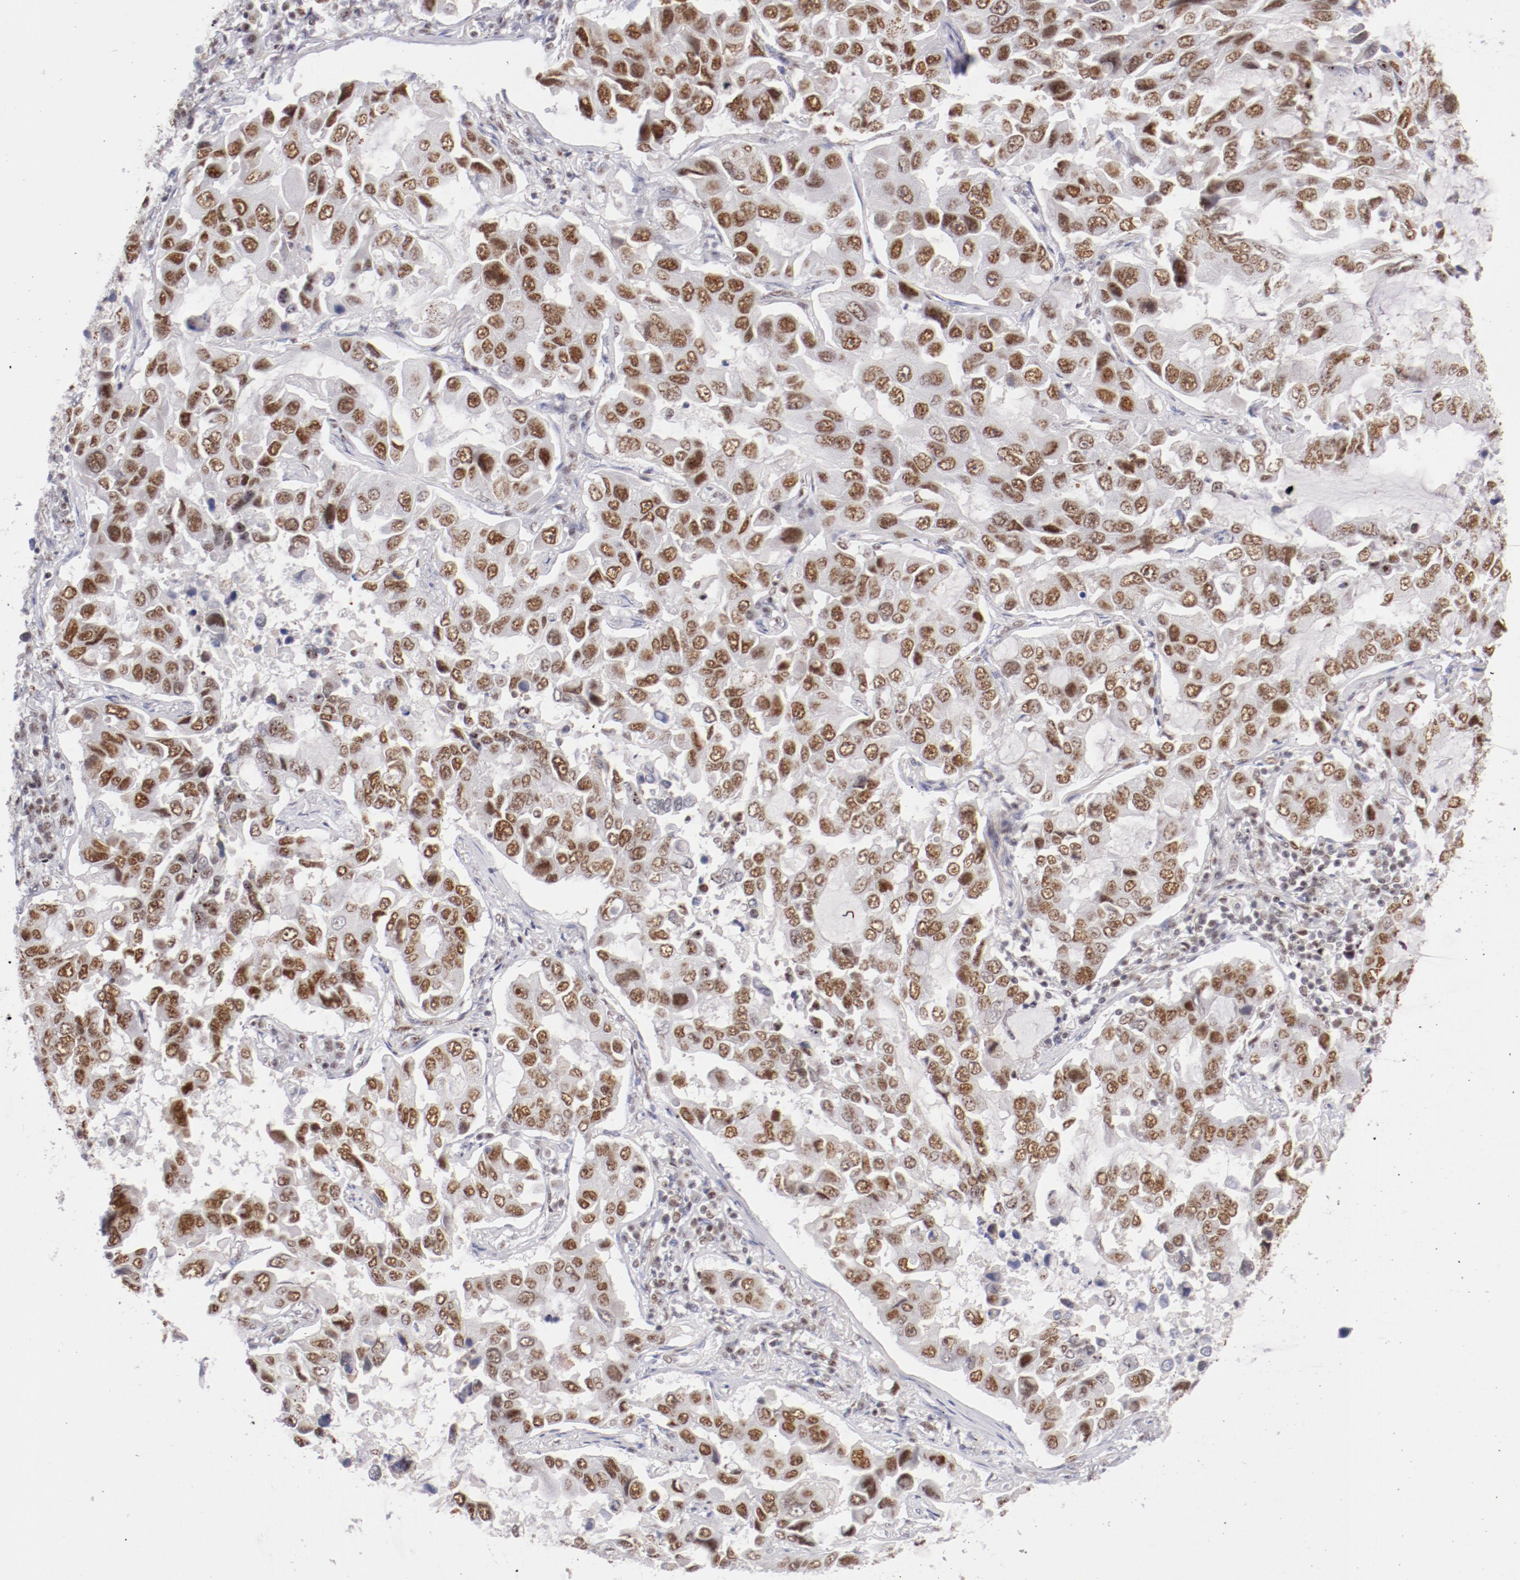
{"staining": {"intensity": "strong", "quantity": ">75%", "location": "nuclear"}, "tissue": "lung cancer", "cell_type": "Tumor cells", "image_type": "cancer", "snomed": [{"axis": "morphology", "description": "Adenocarcinoma, NOS"}, {"axis": "topography", "description": "Lung"}], "caption": "Lung cancer tissue exhibits strong nuclear staining in approximately >75% of tumor cells (Stains: DAB in brown, nuclei in blue, Microscopy: brightfield microscopy at high magnification).", "gene": "TFAP4", "patient": {"sex": "male", "age": 64}}